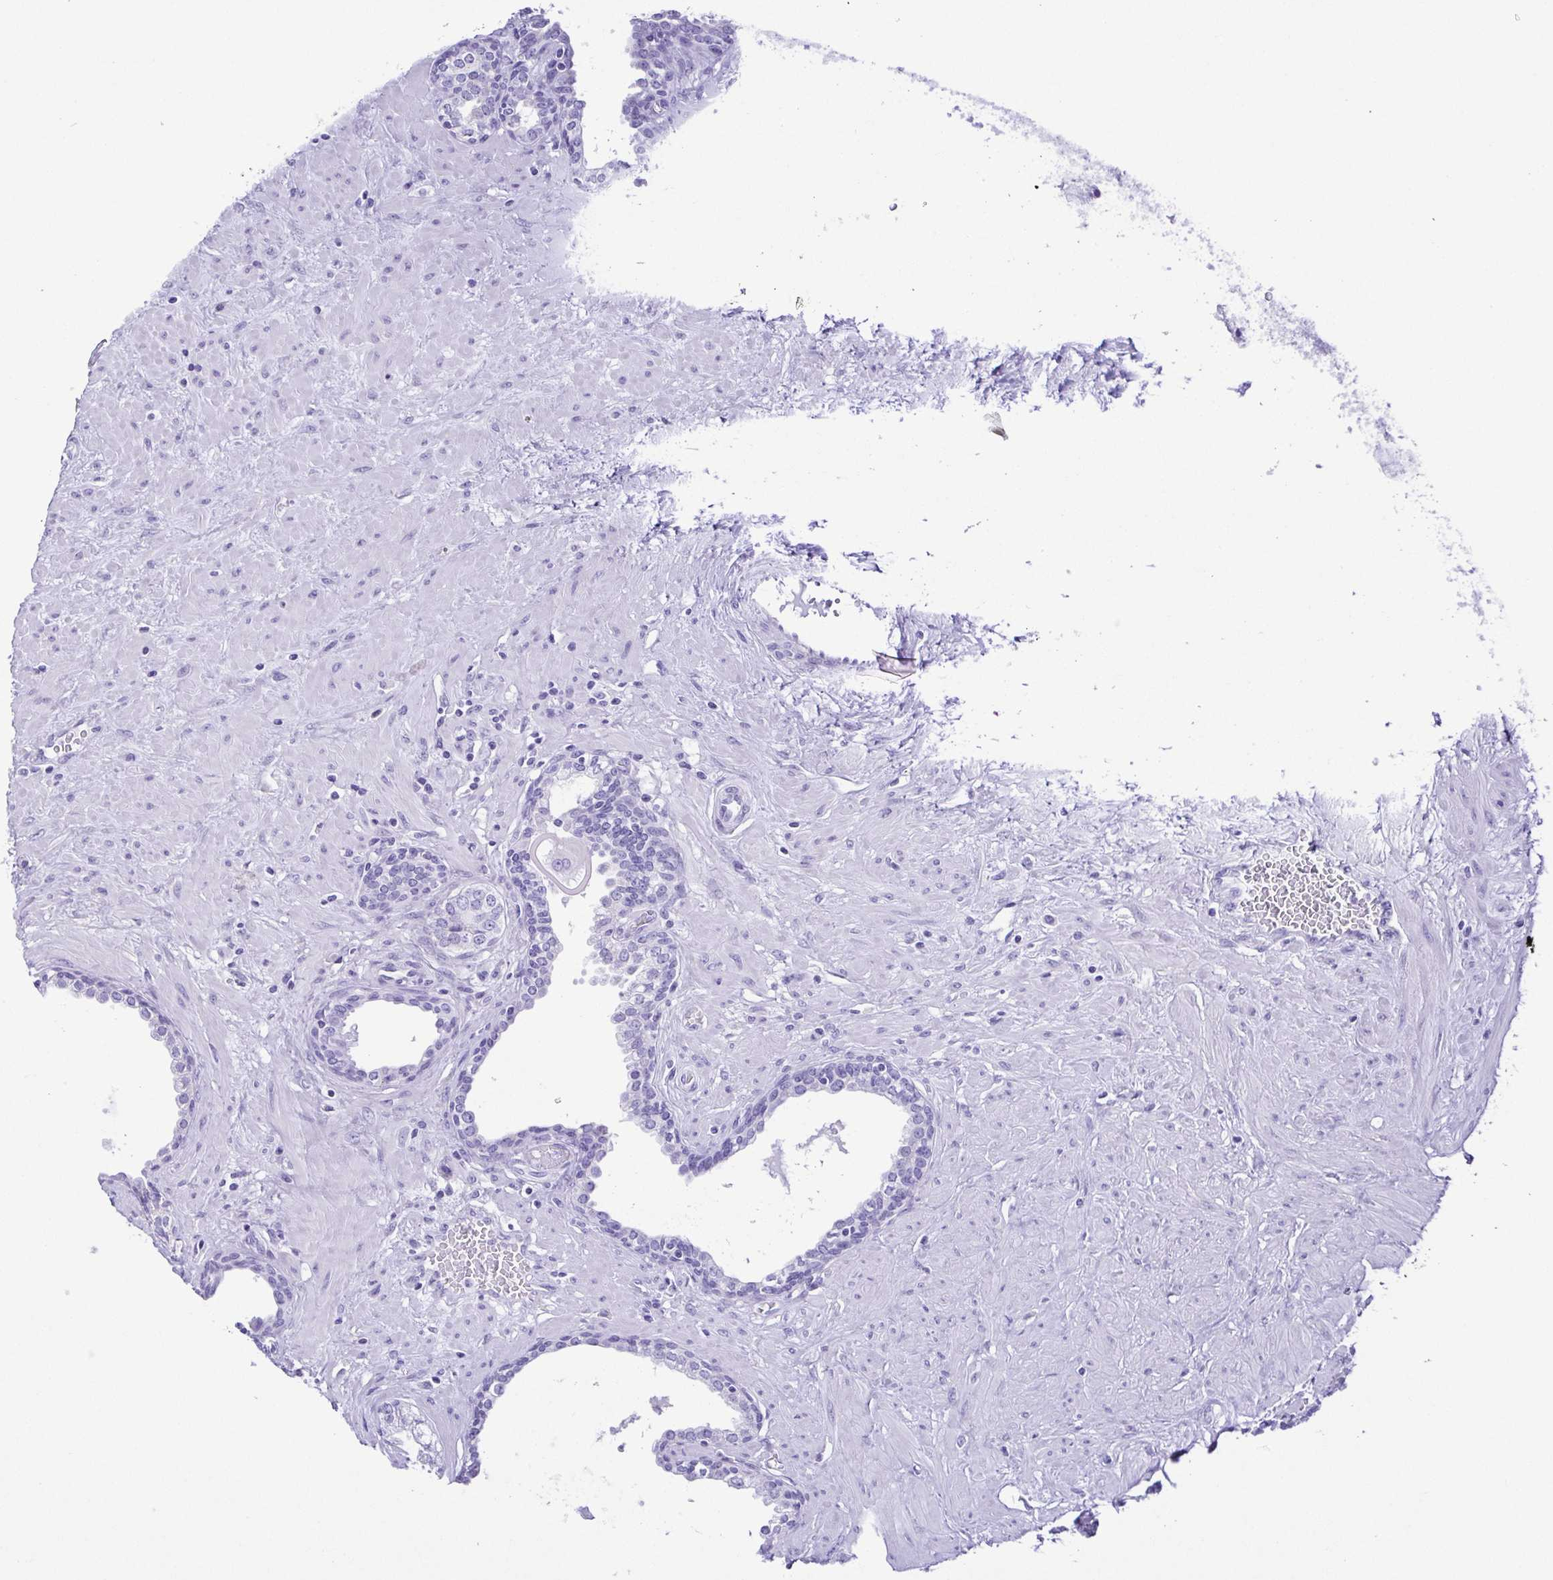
{"staining": {"intensity": "negative", "quantity": "none", "location": "none"}, "tissue": "prostate", "cell_type": "Glandular cells", "image_type": "normal", "snomed": [{"axis": "morphology", "description": "Normal tissue, NOS"}, {"axis": "topography", "description": "Prostate"}], "caption": "This is an immunohistochemistry histopathology image of normal human prostate. There is no staining in glandular cells.", "gene": "PAK3", "patient": {"sex": "male", "age": 55}}